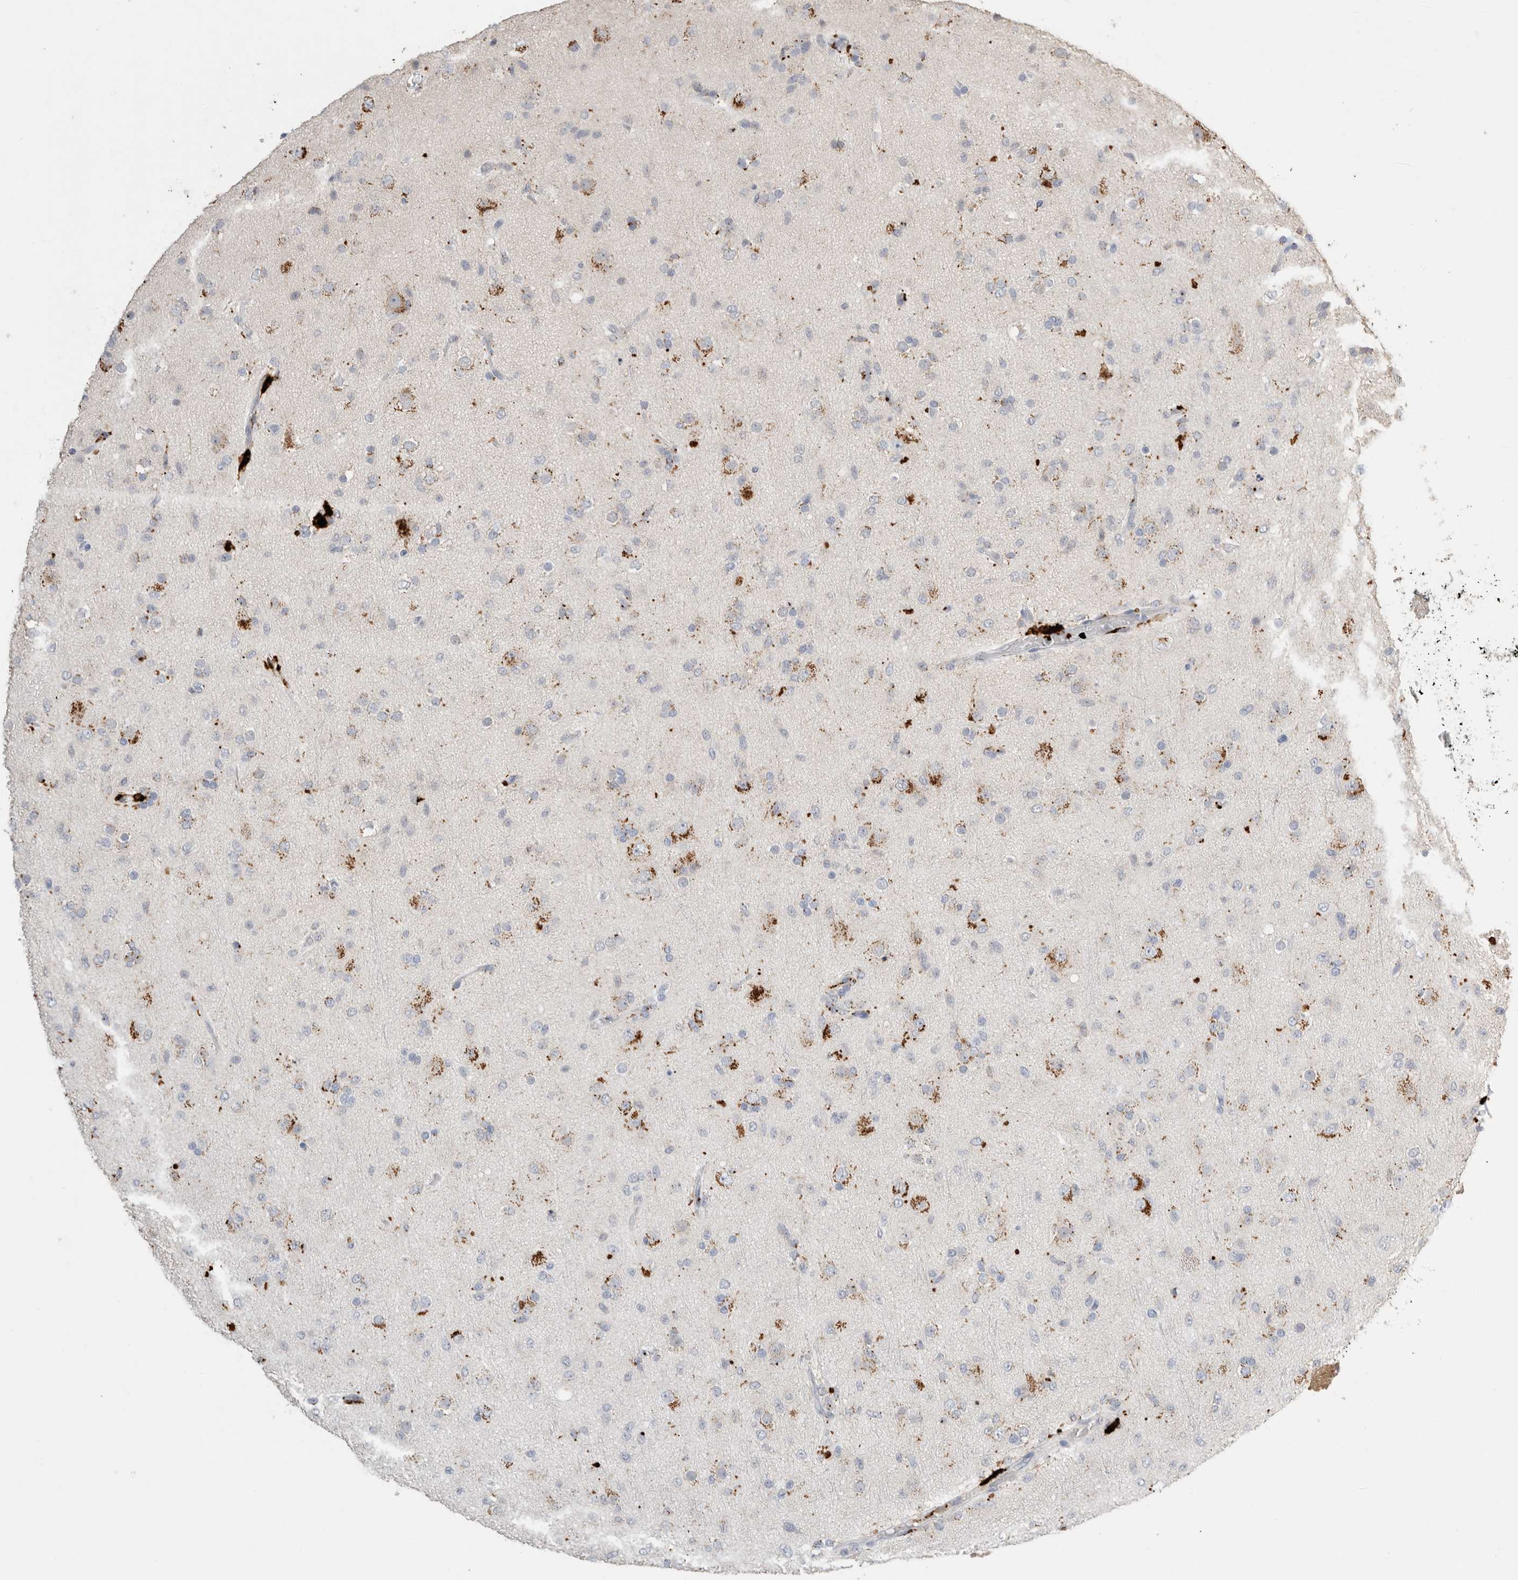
{"staining": {"intensity": "negative", "quantity": "none", "location": "none"}, "tissue": "glioma", "cell_type": "Tumor cells", "image_type": "cancer", "snomed": [{"axis": "morphology", "description": "Glioma, malignant, Low grade"}, {"axis": "topography", "description": "Brain"}], "caption": "IHC of human glioma reveals no expression in tumor cells.", "gene": "GGH", "patient": {"sex": "male", "age": 65}}